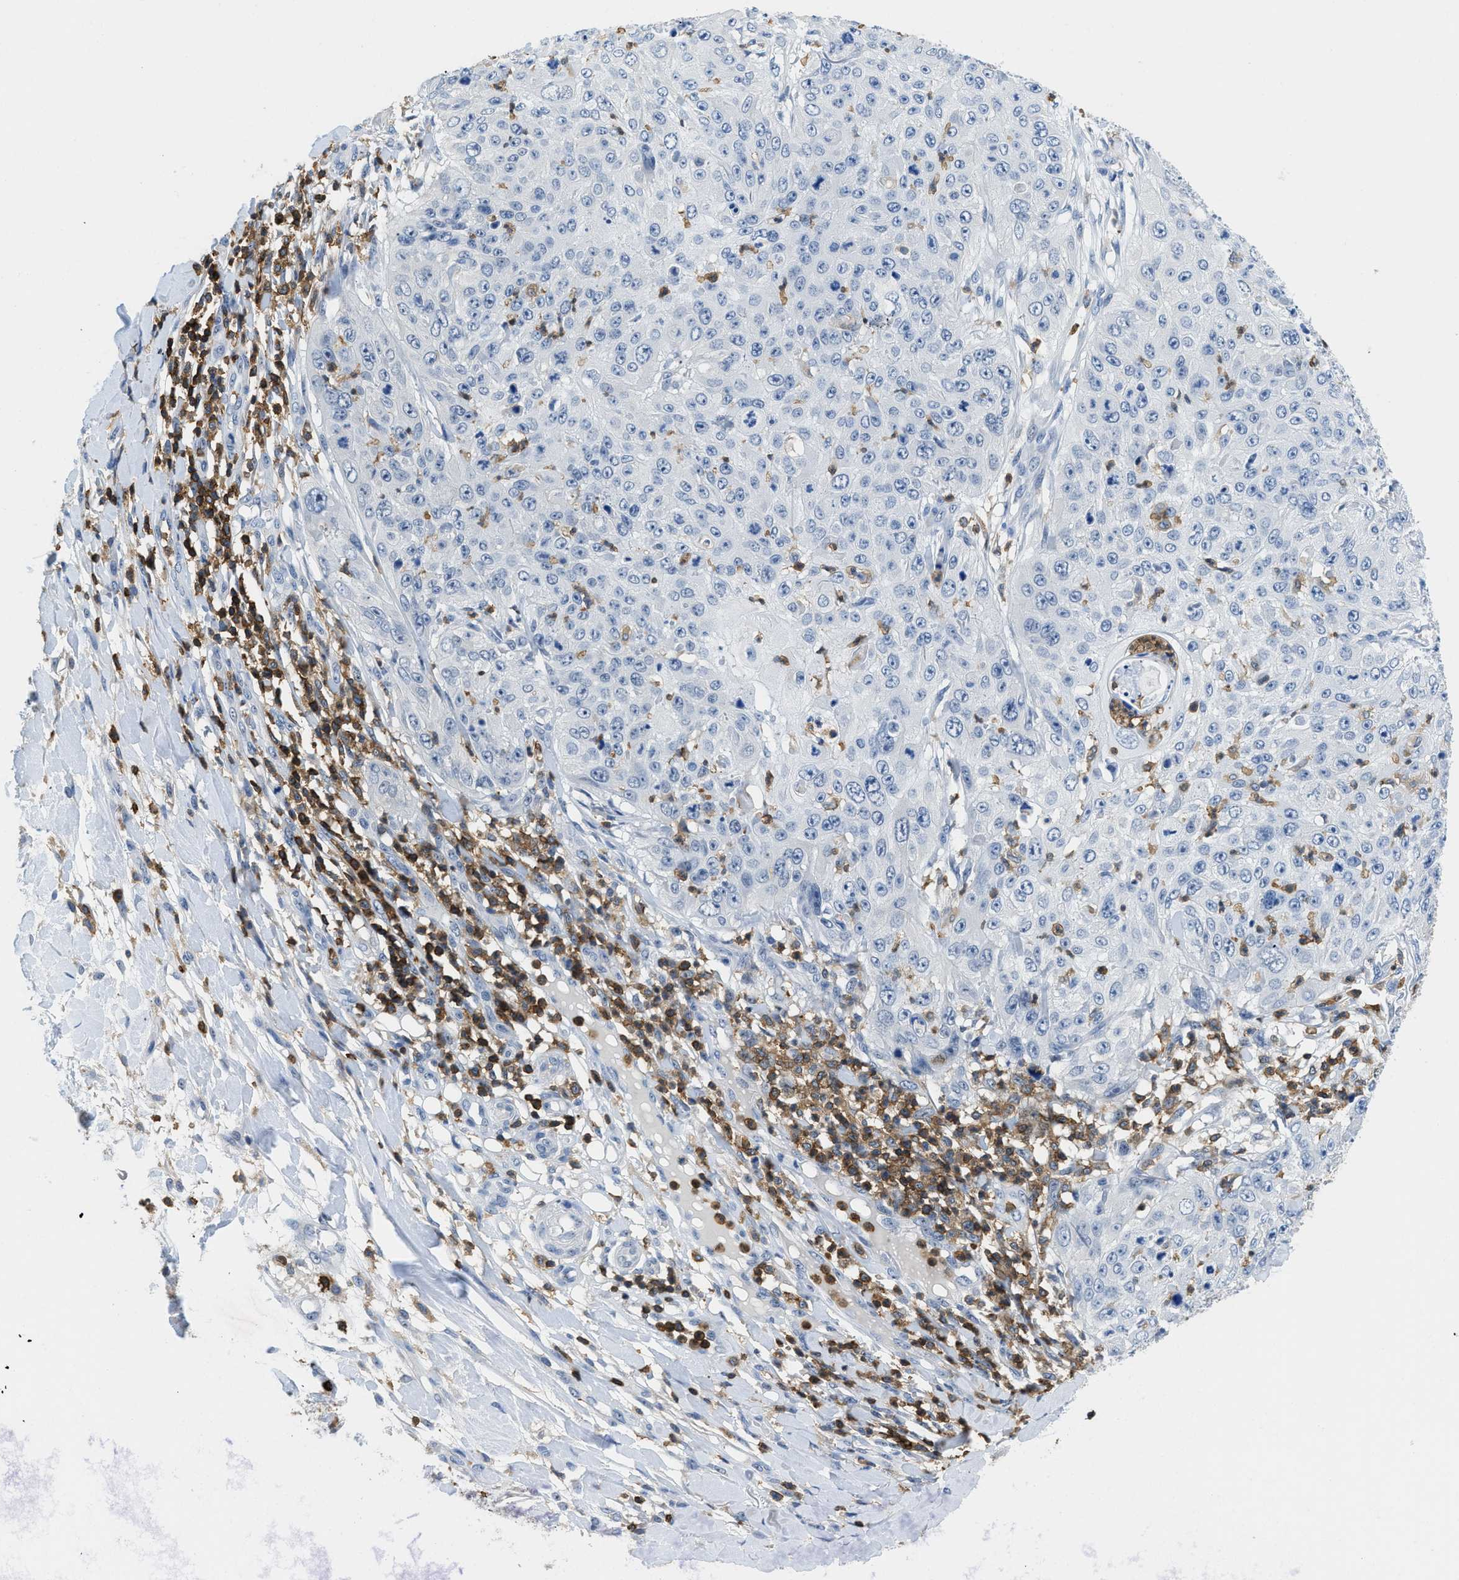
{"staining": {"intensity": "negative", "quantity": "none", "location": "none"}, "tissue": "skin cancer", "cell_type": "Tumor cells", "image_type": "cancer", "snomed": [{"axis": "morphology", "description": "Squamous cell carcinoma, NOS"}, {"axis": "topography", "description": "Skin"}], "caption": "The immunohistochemistry (IHC) photomicrograph has no significant staining in tumor cells of squamous cell carcinoma (skin) tissue.", "gene": "FAM151A", "patient": {"sex": "female", "age": 80}}